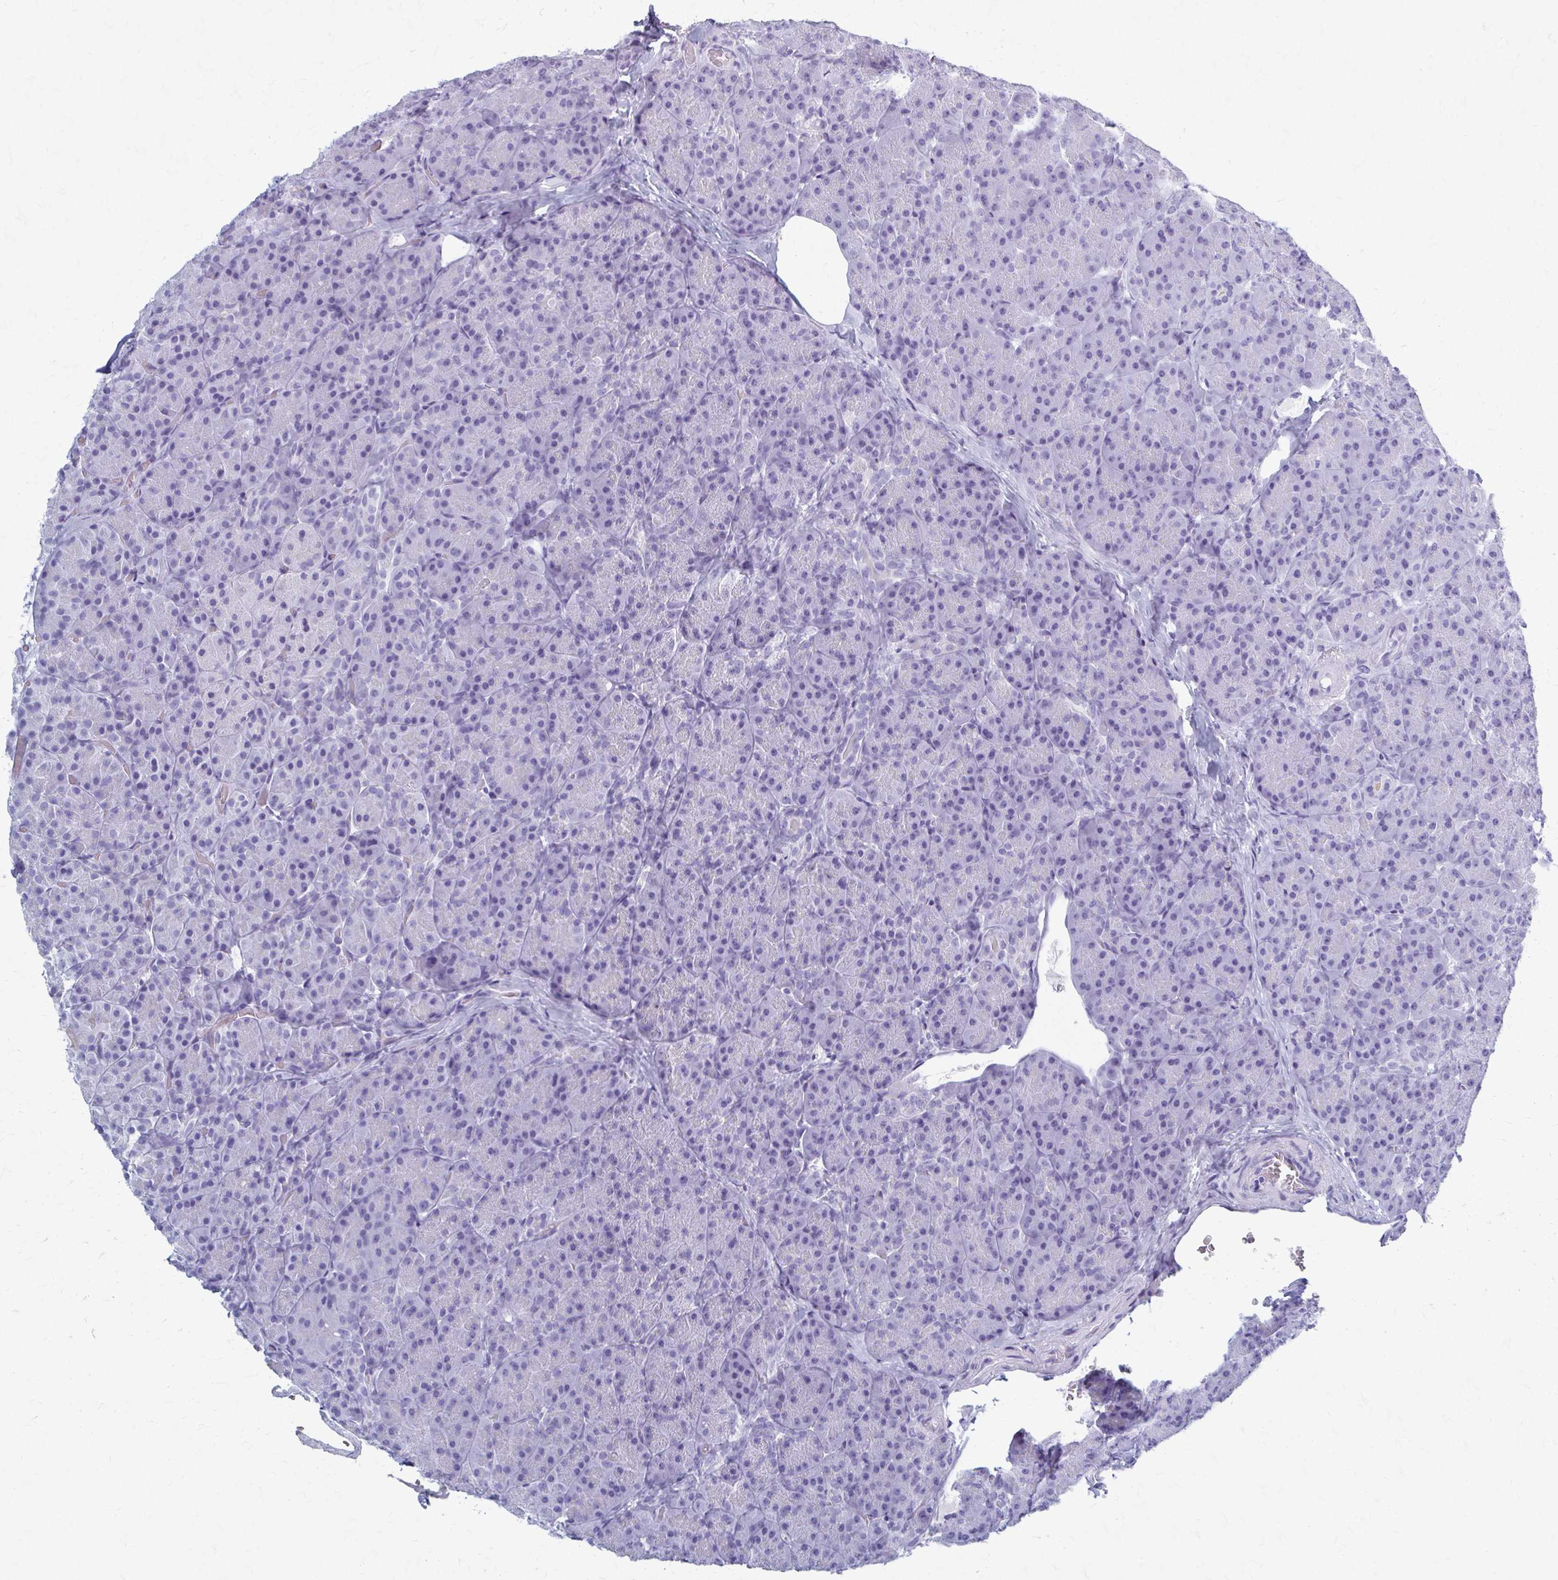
{"staining": {"intensity": "negative", "quantity": "none", "location": "none"}, "tissue": "pancreas", "cell_type": "Exocrine glandular cells", "image_type": "normal", "snomed": [{"axis": "morphology", "description": "Normal tissue, NOS"}, {"axis": "topography", "description": "Pancreas"}], "caption": "Immunohistochemistry (IHC) micrograph of unremarkable human pancreas stained for a protein (brown), which displays no positivity in exocrine glandular cells.", "gene": "CELF5", "patient": {"sex": "male", "age": 57}}